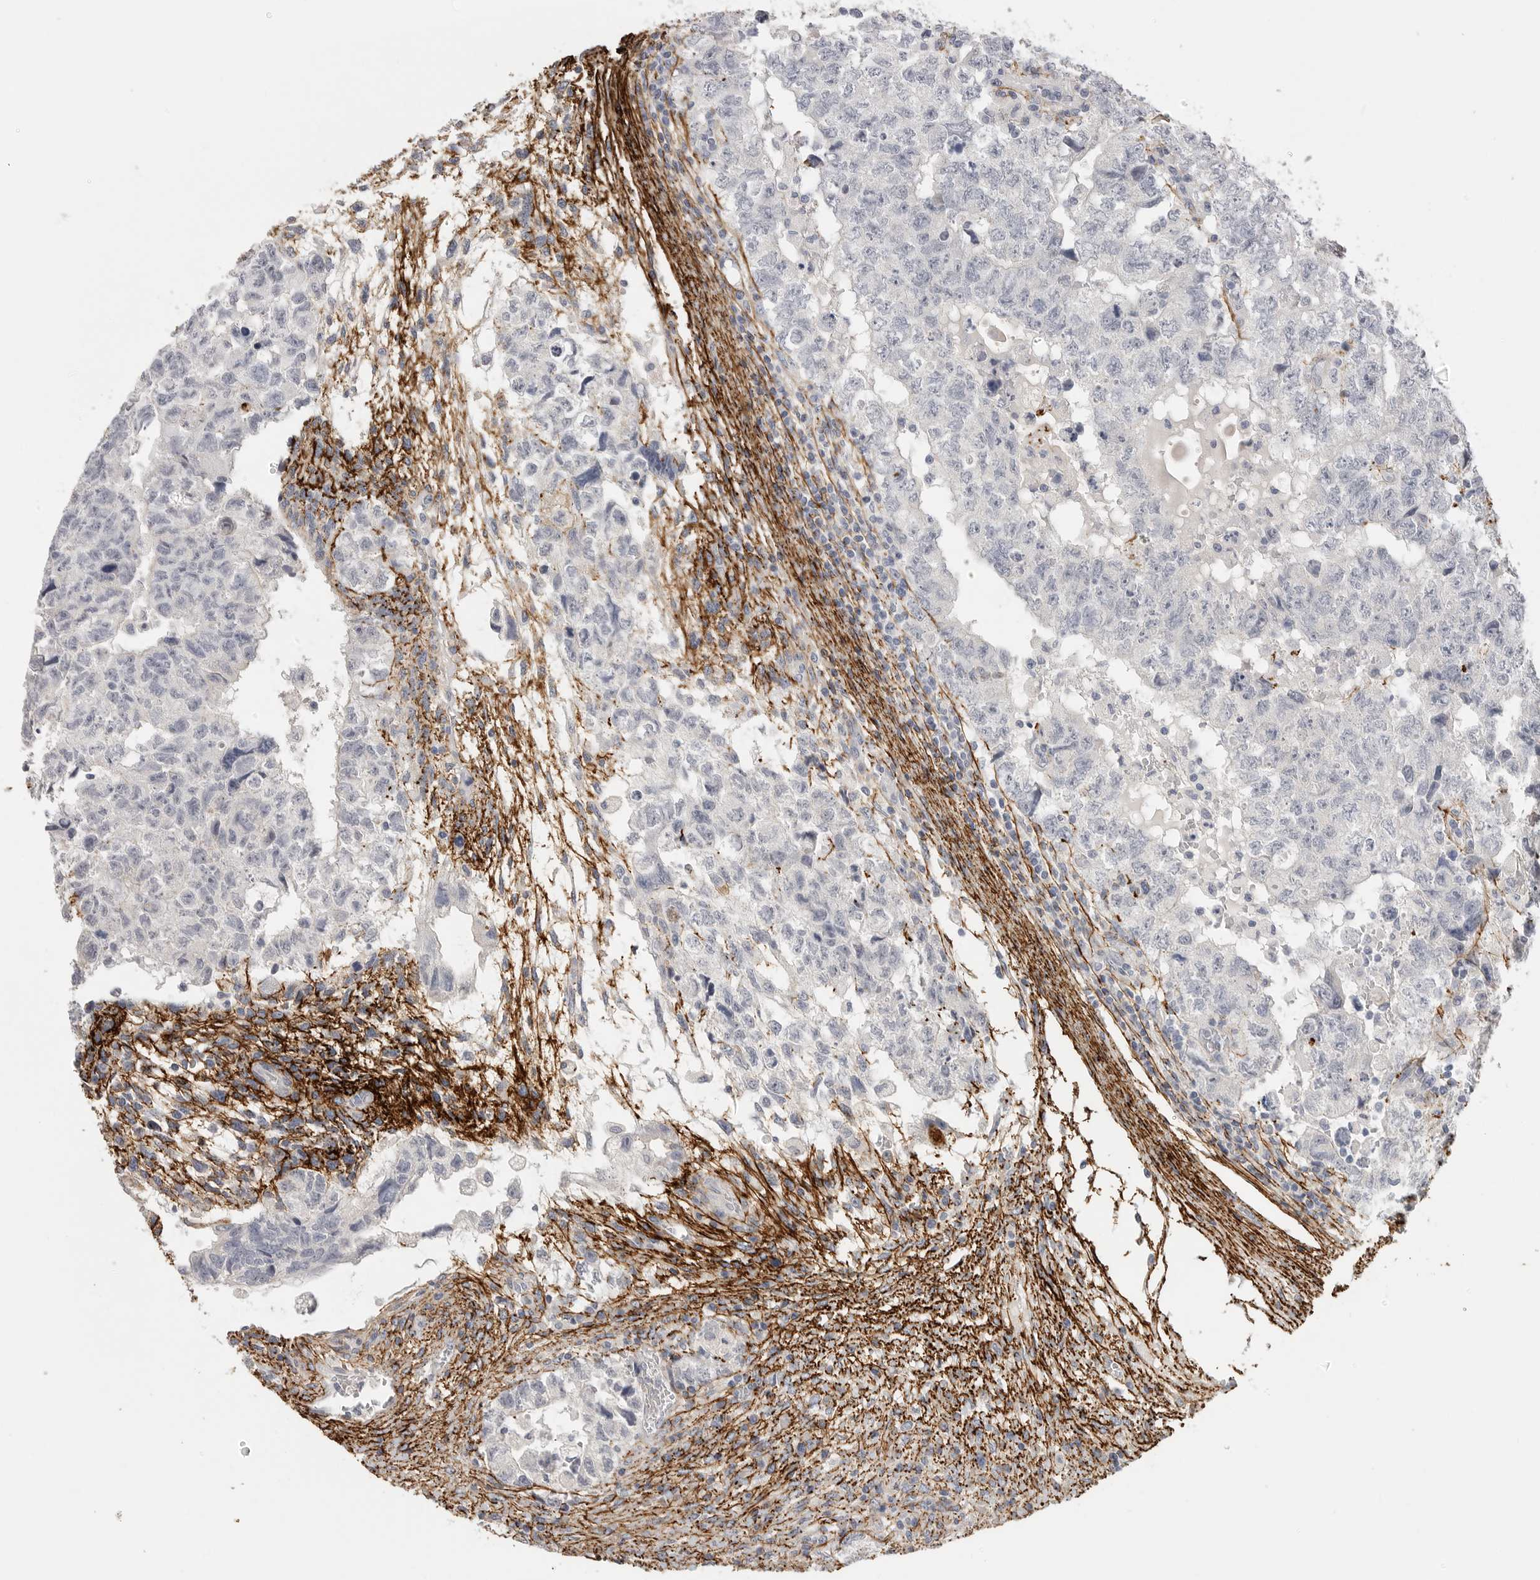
{"staining": {"intensity": "negative", "quantity": "none", "location": "none"}, "tissue": "testis cancer", "cell_type": "Tumor cells", "image_type": "cancer", "snomed": [{"axis": "morphology", "description": "Carcinoma, Embryonal, NOS"}, {"axis": "topography", "description": "Testis"}], "caption": "Tumor cells are negative for protein expression in human testis embryonal carcinoma. (Brightfield microscopy of DAB (3,3'-diaminobenzidine) immunohistochemistry (IHC) at high magnification).", "gene": "FBN2", "patient": {"sex": "male", "age": 36}}